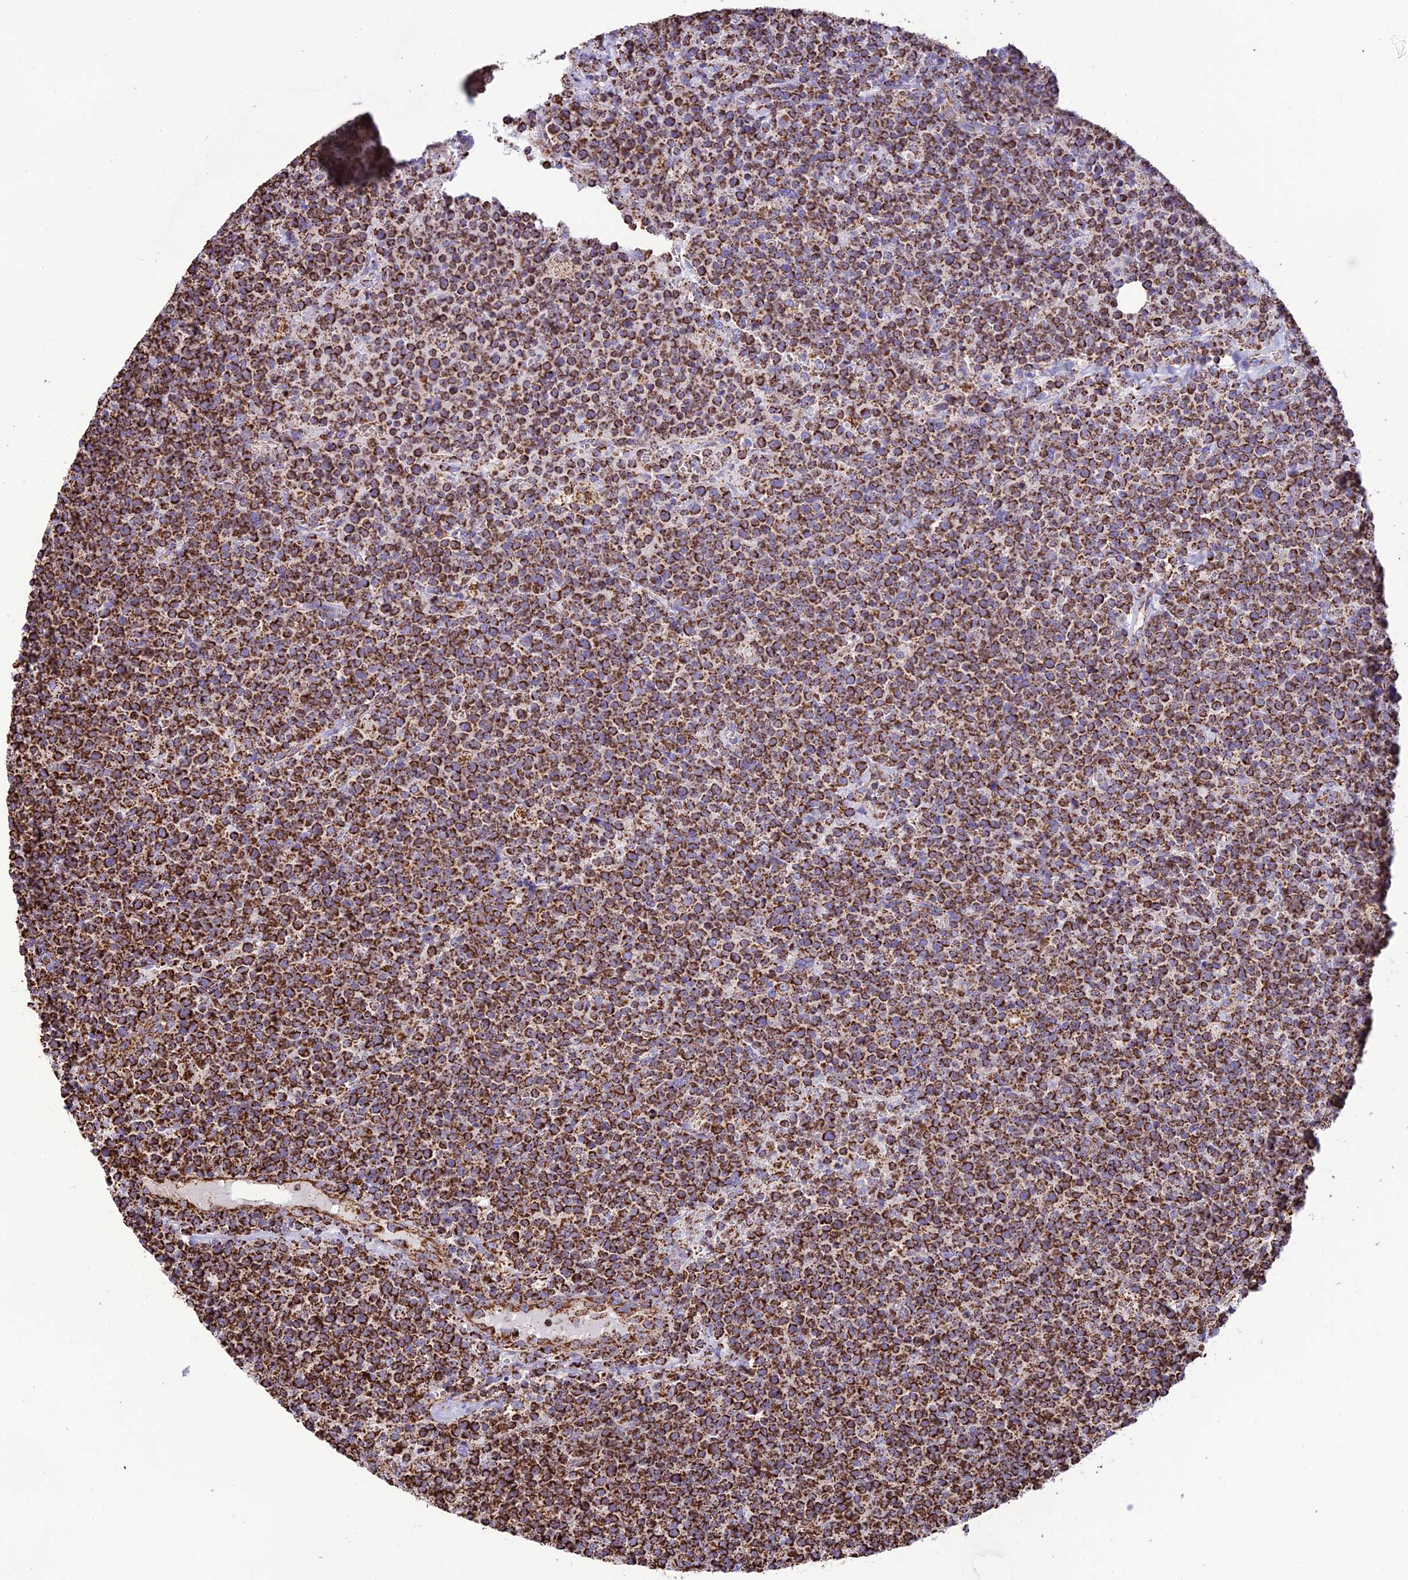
{"staining": {"intensity": "strong", "quantity": ">75%", "location": "cytoplasmic/membranous"}, "tissue": "lymphoma", "cell_type": "Tumor cells", "image_type": "cancer", "snomed": [{"axis": "morphology", "description": "Malignant lymphoma, non-Hodgkin's type, High grade"}, {"axis": "topography", "description": "Lymph node"}], "caption": "High-power microscopy captured an immunohistochemistry (IHC) histopathology image of lymphoma, revealing strong cytoplasmic/membranous staining in approximately >75% of tumor cells.", "gene": "NDUFAF1", "patient": {"sex": "male", "age": 61}}